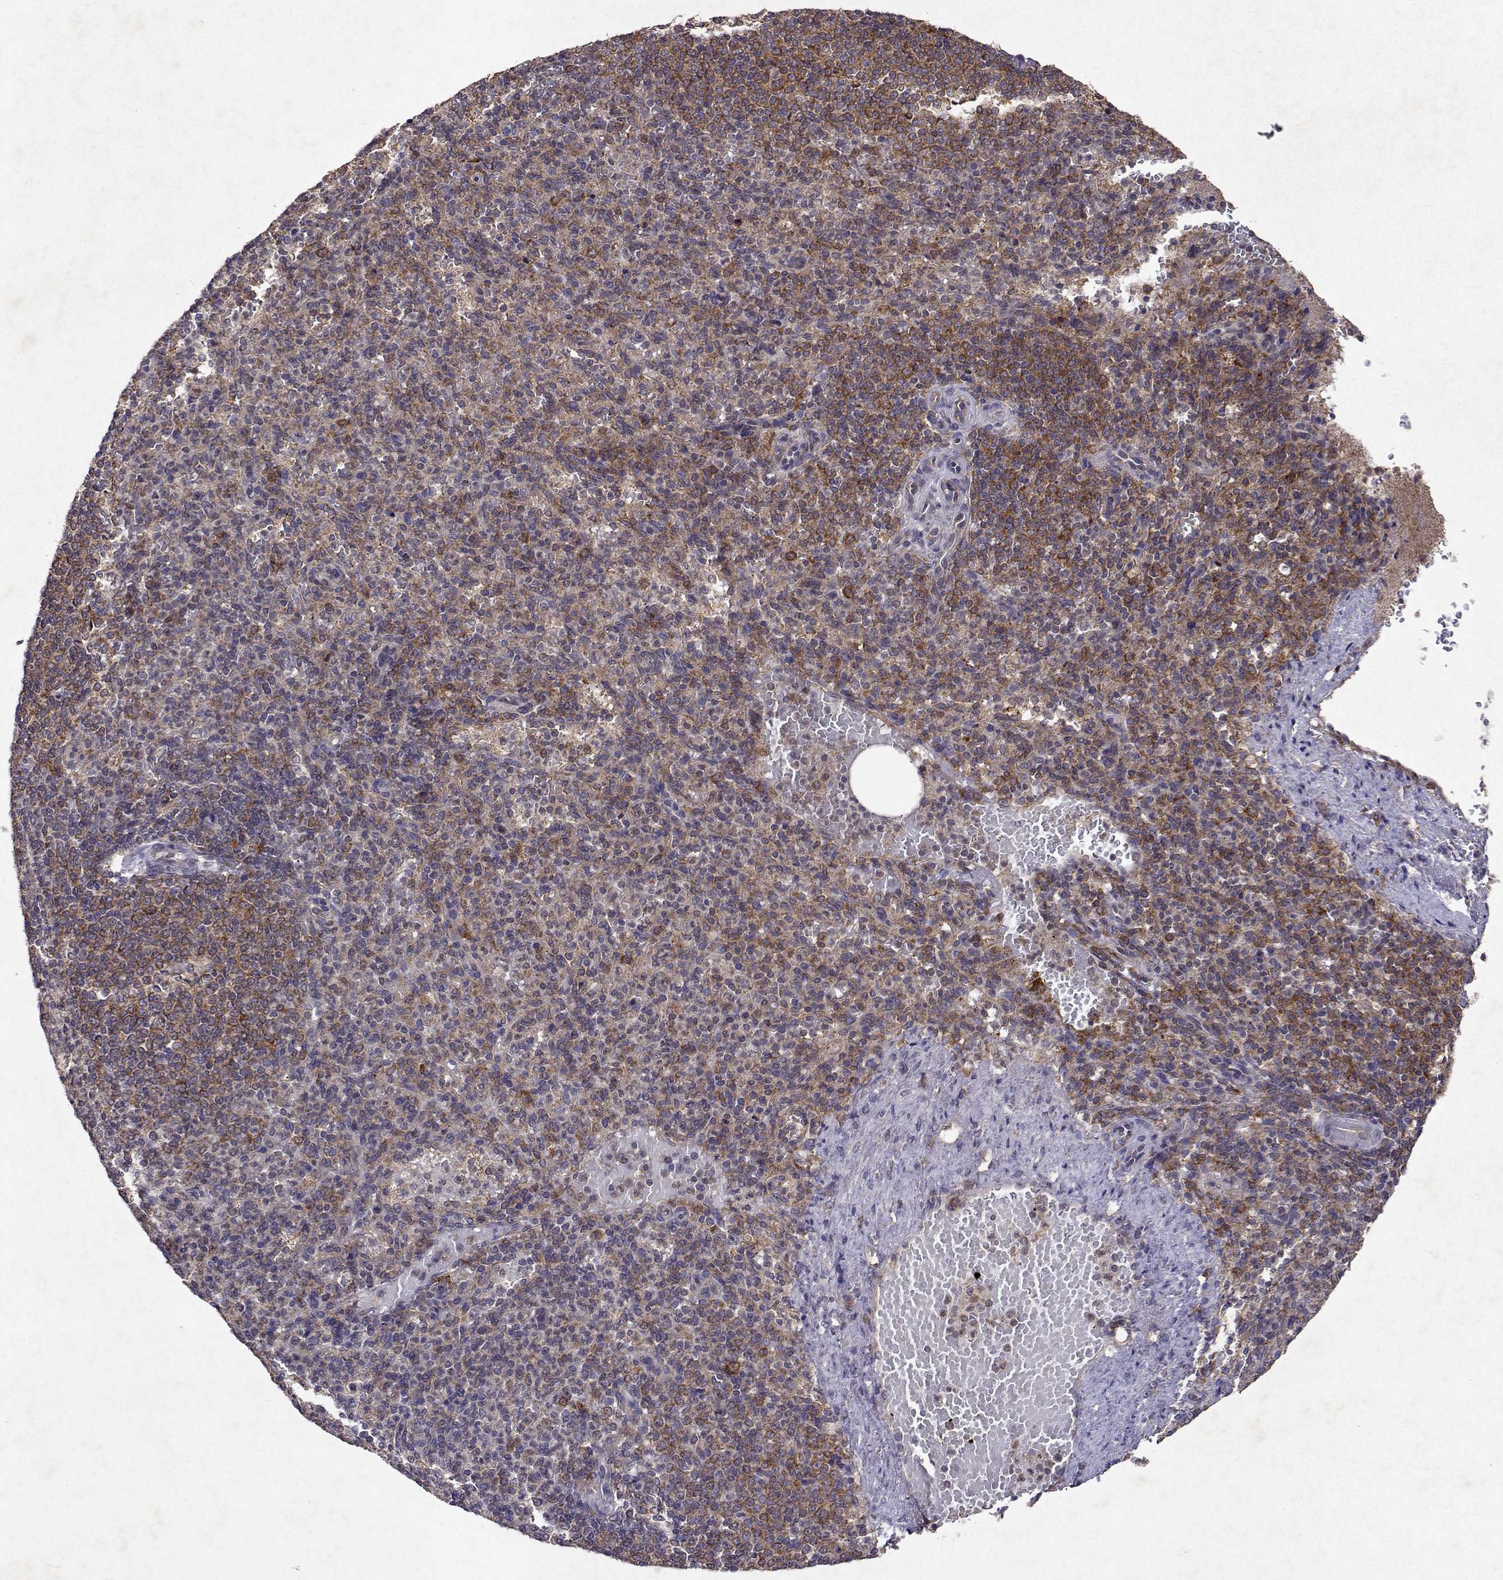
{"staining": {"intensity": "moderate", "quantity": "25%-75%", "location": "cytoplasmic/membranous"}, "tissue": "spleen", "cell_type": "Cells in red pulp", "image_type": "normal", "snomed": [{"axis": "morphology", "description": "Normal tissue, NOS"}, {"axis": "topography", "description": "Spleen"}], "caption": "Immunohistochemical staining of unremarkable human spleen exhibits medium levels of moderate cytoplasmic/membranous positivity in approximately 25%-75% of cells in red pulp. (DAB = brown stain, brightfield microscopy at high magnification).", "gene": "TARBP2", "patient": {"sex": "female", "age": 74}}